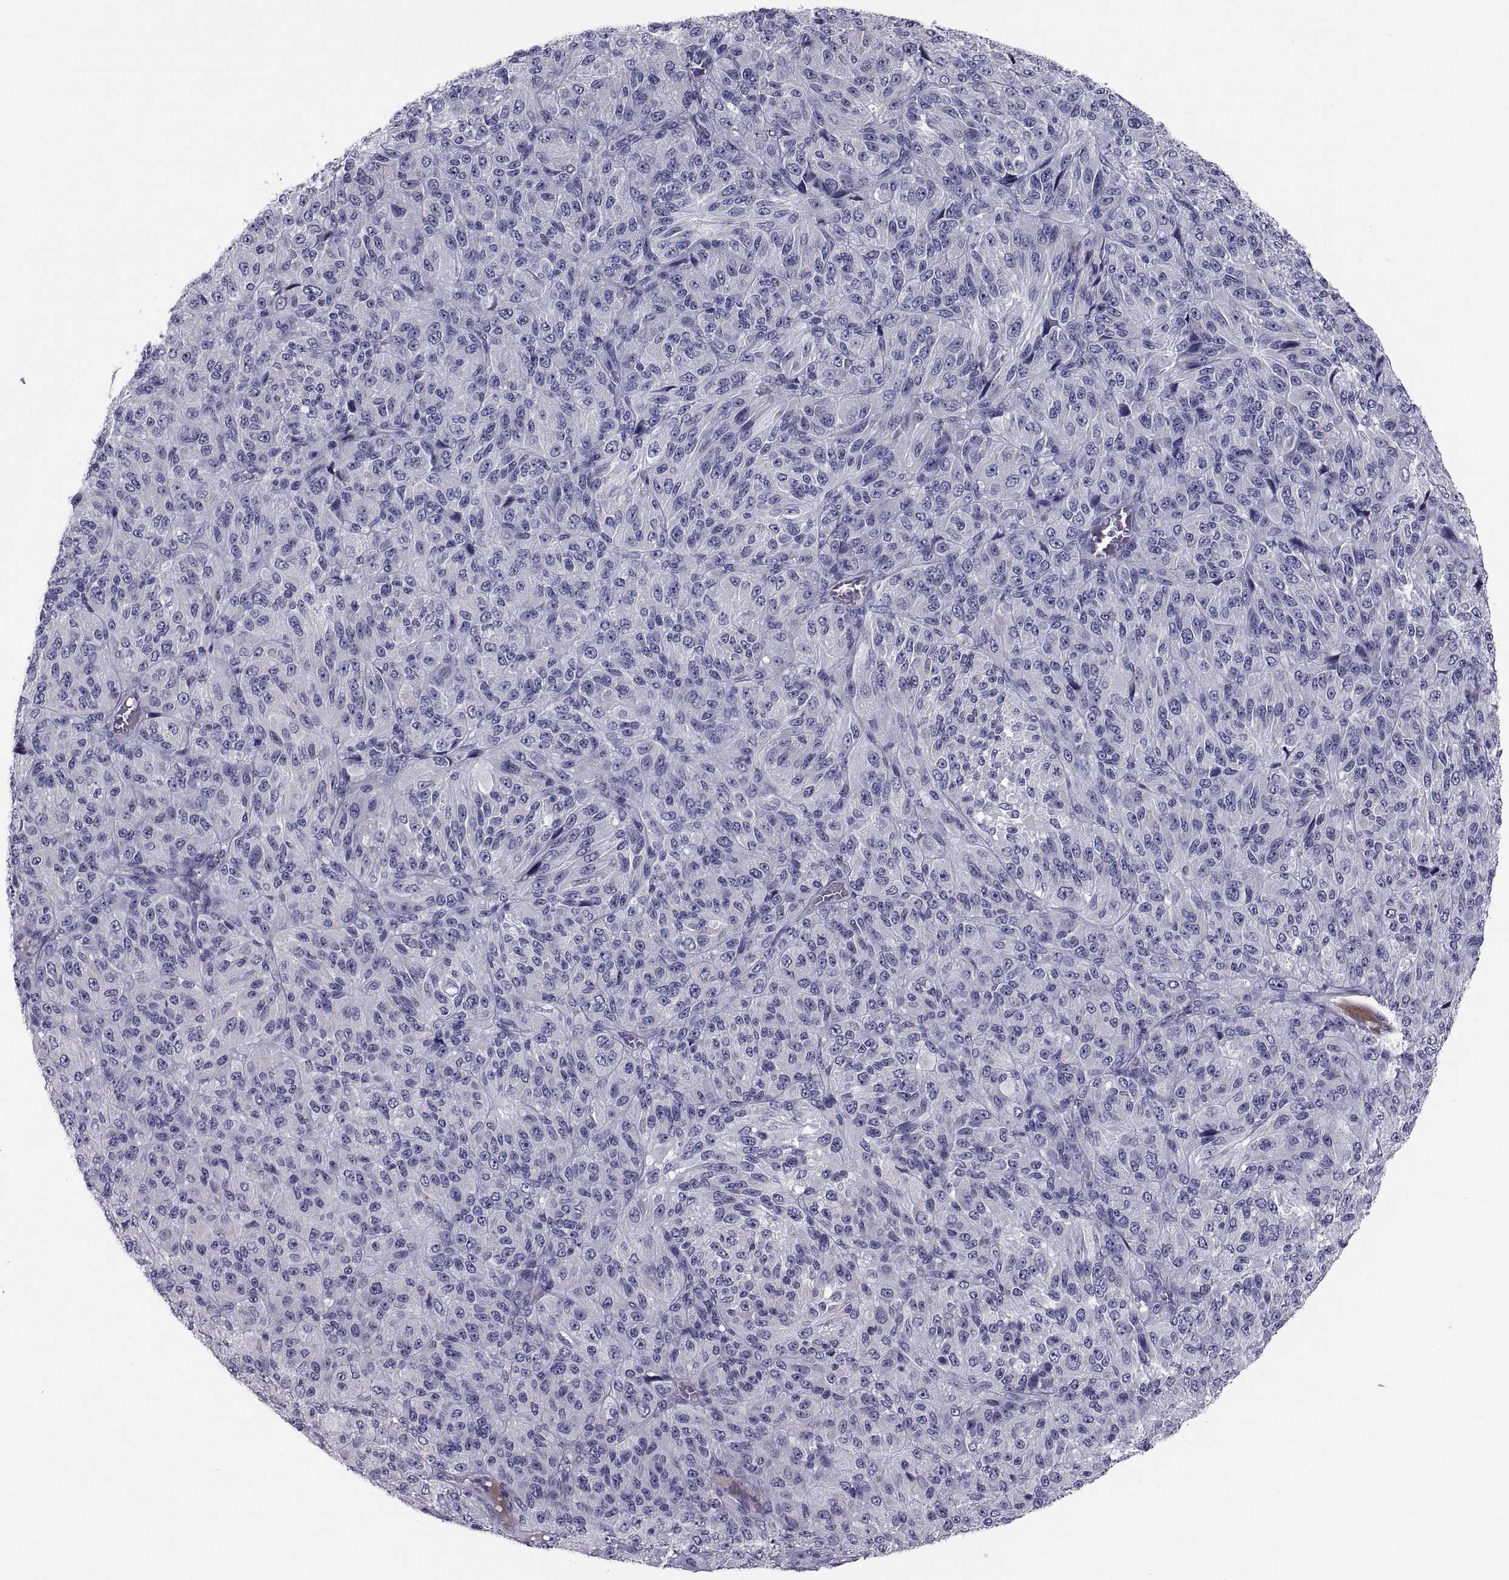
{"staining": {"intensity": "negative", "quantity": "none", "location": "none"}, "tissue": "melanoma", "cell_type": "Tumor cells", "image_type": "cancer", "snomed": [{"axis": "morphology", "description": "Malignant melanoma, Metastatic site"}, {"axis": "topography", "description": "Brain"}], "caption": "Human melanoma stained for a protein using immunohistochemistry demonstrates no positivity in tumor cells.", "gene": "PDZRN4", "patient": {"sex": "female", "age": 56}}